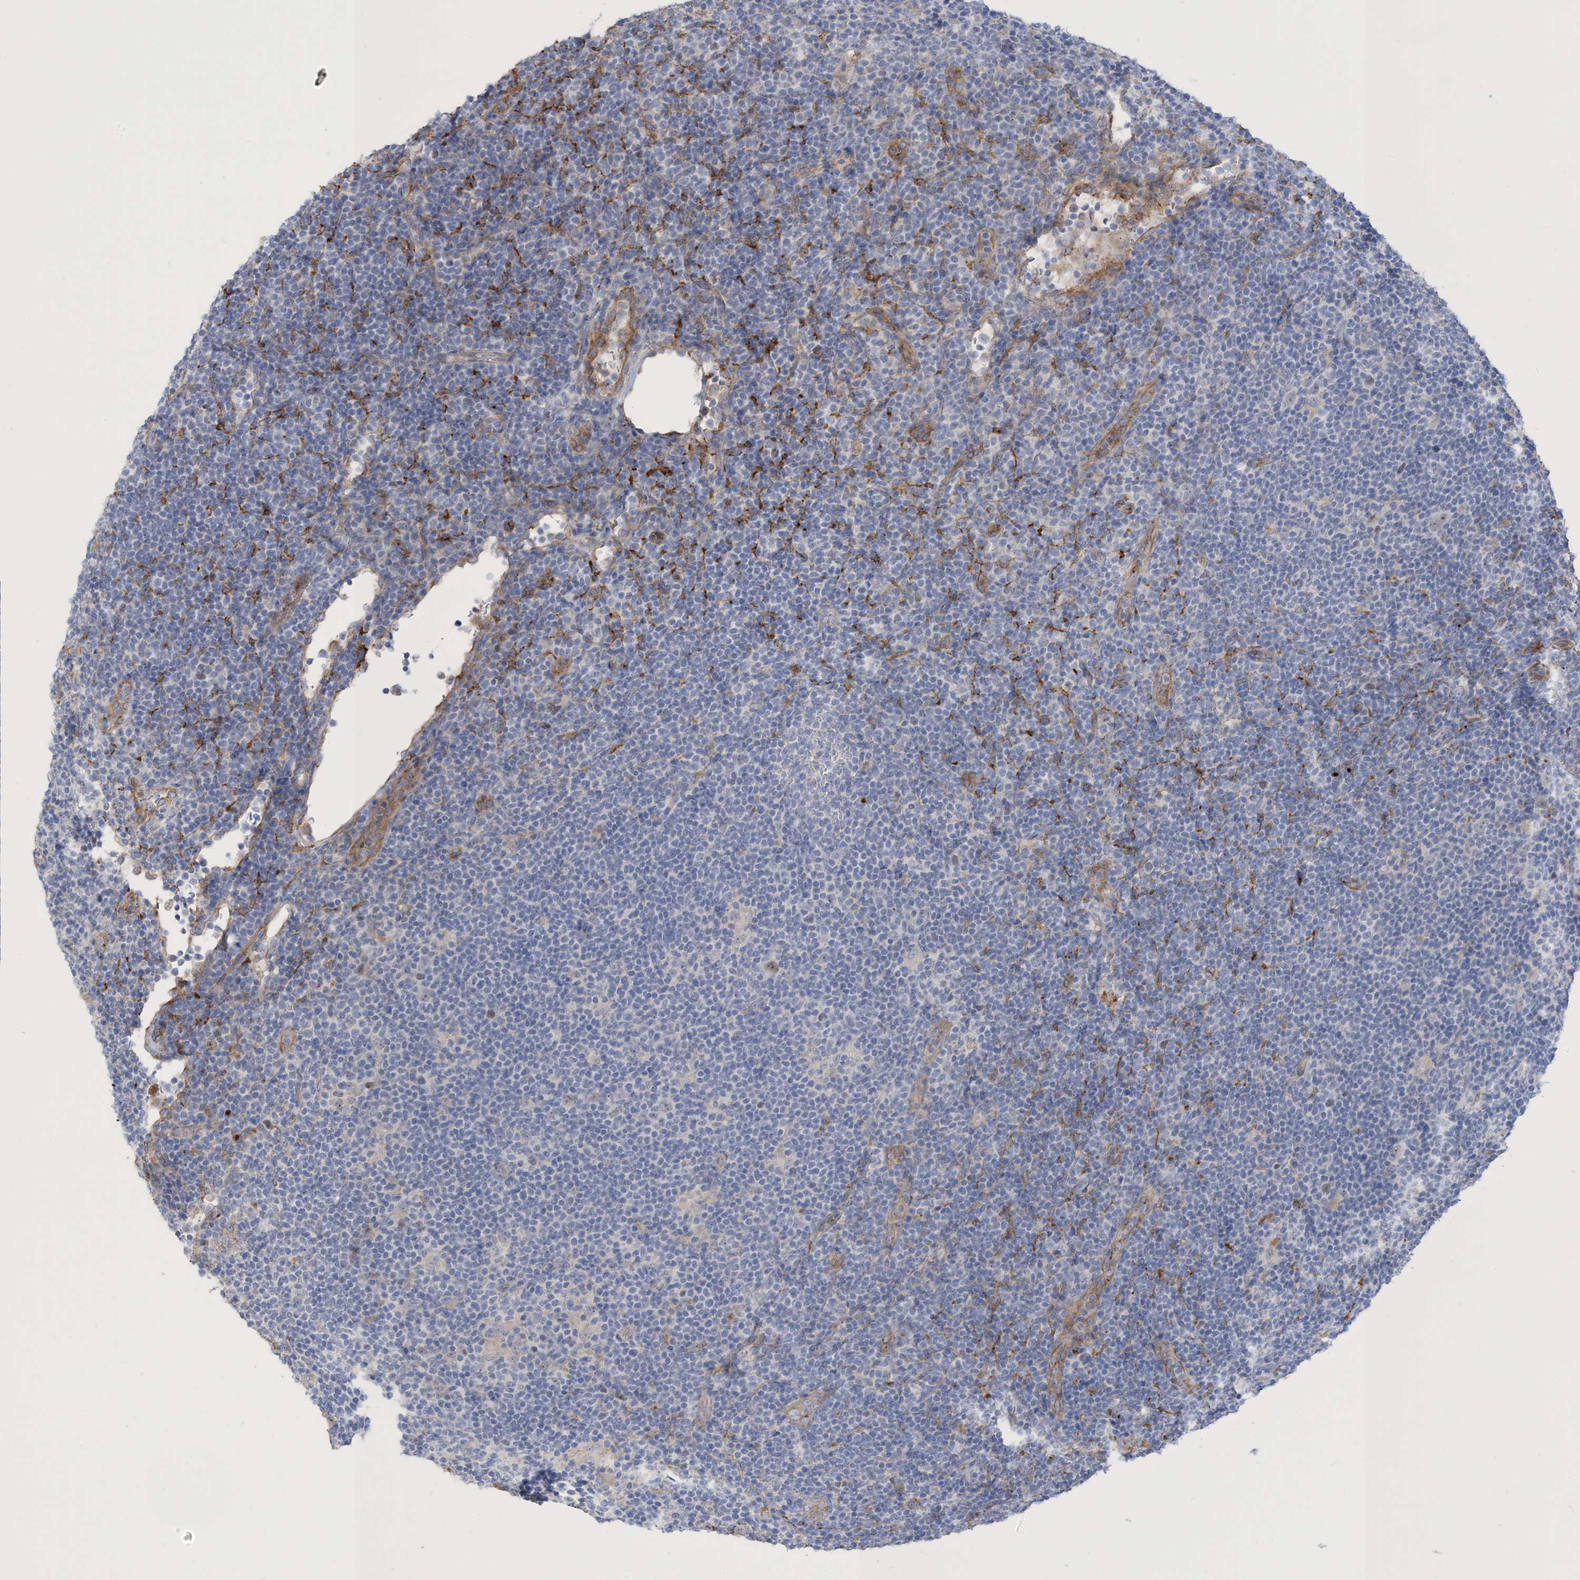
{"staining": {"intensity": "negative", "quantity": "none", "location": "none"}, "tissue": "lymphoma", "cell_type": "Tumor cells", "image_type": "cancer", "snomed": [{"axis": "morphology", "description": "Hodgkin's disease, NOS"}, {"axis": "topography", "description": "Lymph node"}], "caption": "Immunohistochemistry micrograph of neoplastic tissue: lymphoma stained with DAB displays no significant protein positivity in tumor cells.", "gene": "PEAR1", "patient": {"sex": "female", "age": 57}}